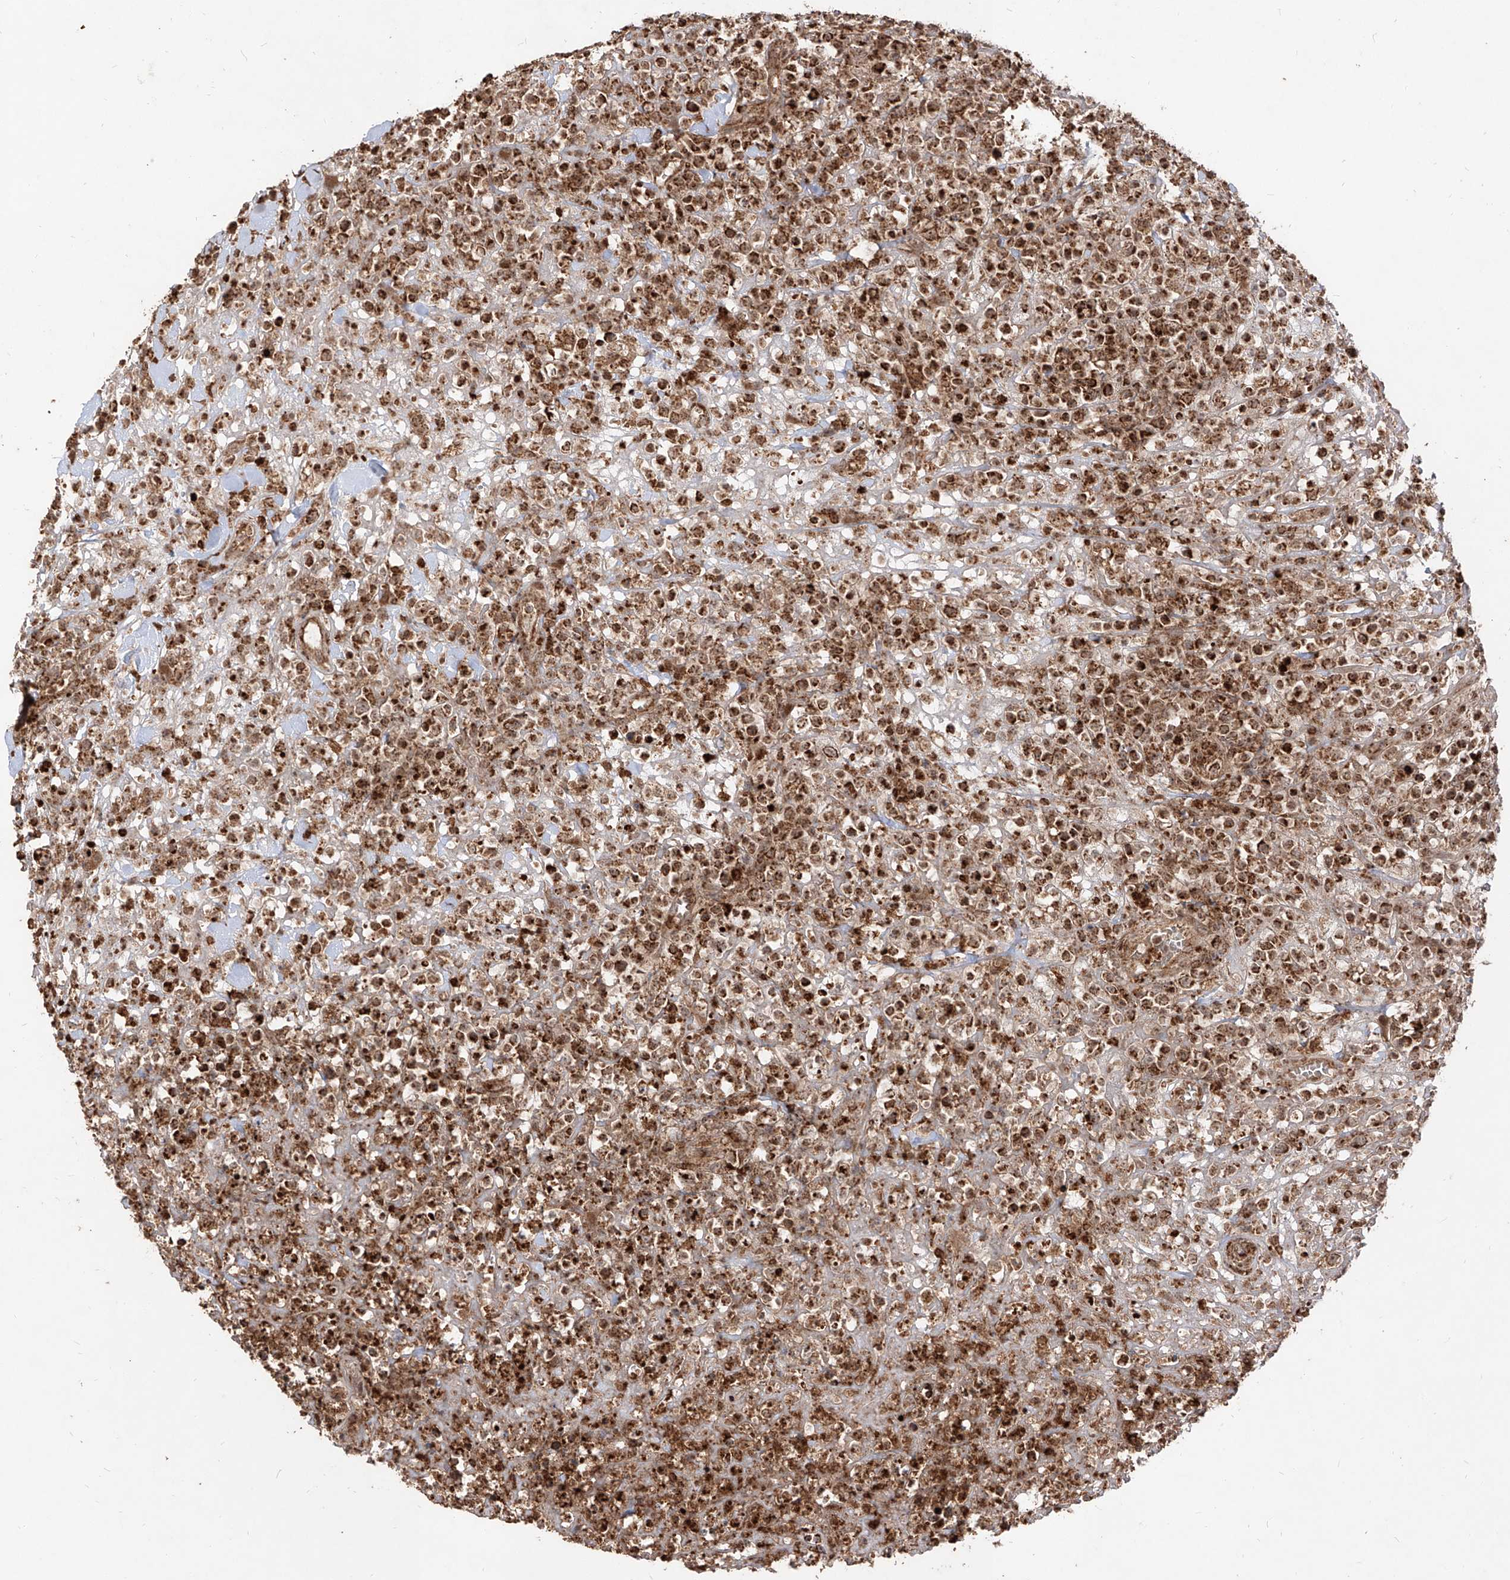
{"staining": {"intensity": "strong", "quantity": ">75%", "location": "cytoplasmic/membranous"}, "tissue": "lymphoma", "cell_type": "Tumor cells", "image_type": "cancer", "snomed": [{"axis": "morphology", "description": "Malignant lymphoma, non-Hodgkin's type, High grade"}, {"axis": "topography", "description": "Colon"}], "caption": "Immunohistochemistry histopathology image of human lymphoma stained for a protein (brown), which shows high levels of strong cytoplasmic/membranous expression in approximately >75% of tumor cells.", "gene": "AIM2", "patient": {"sex": "female", "age": 53}}